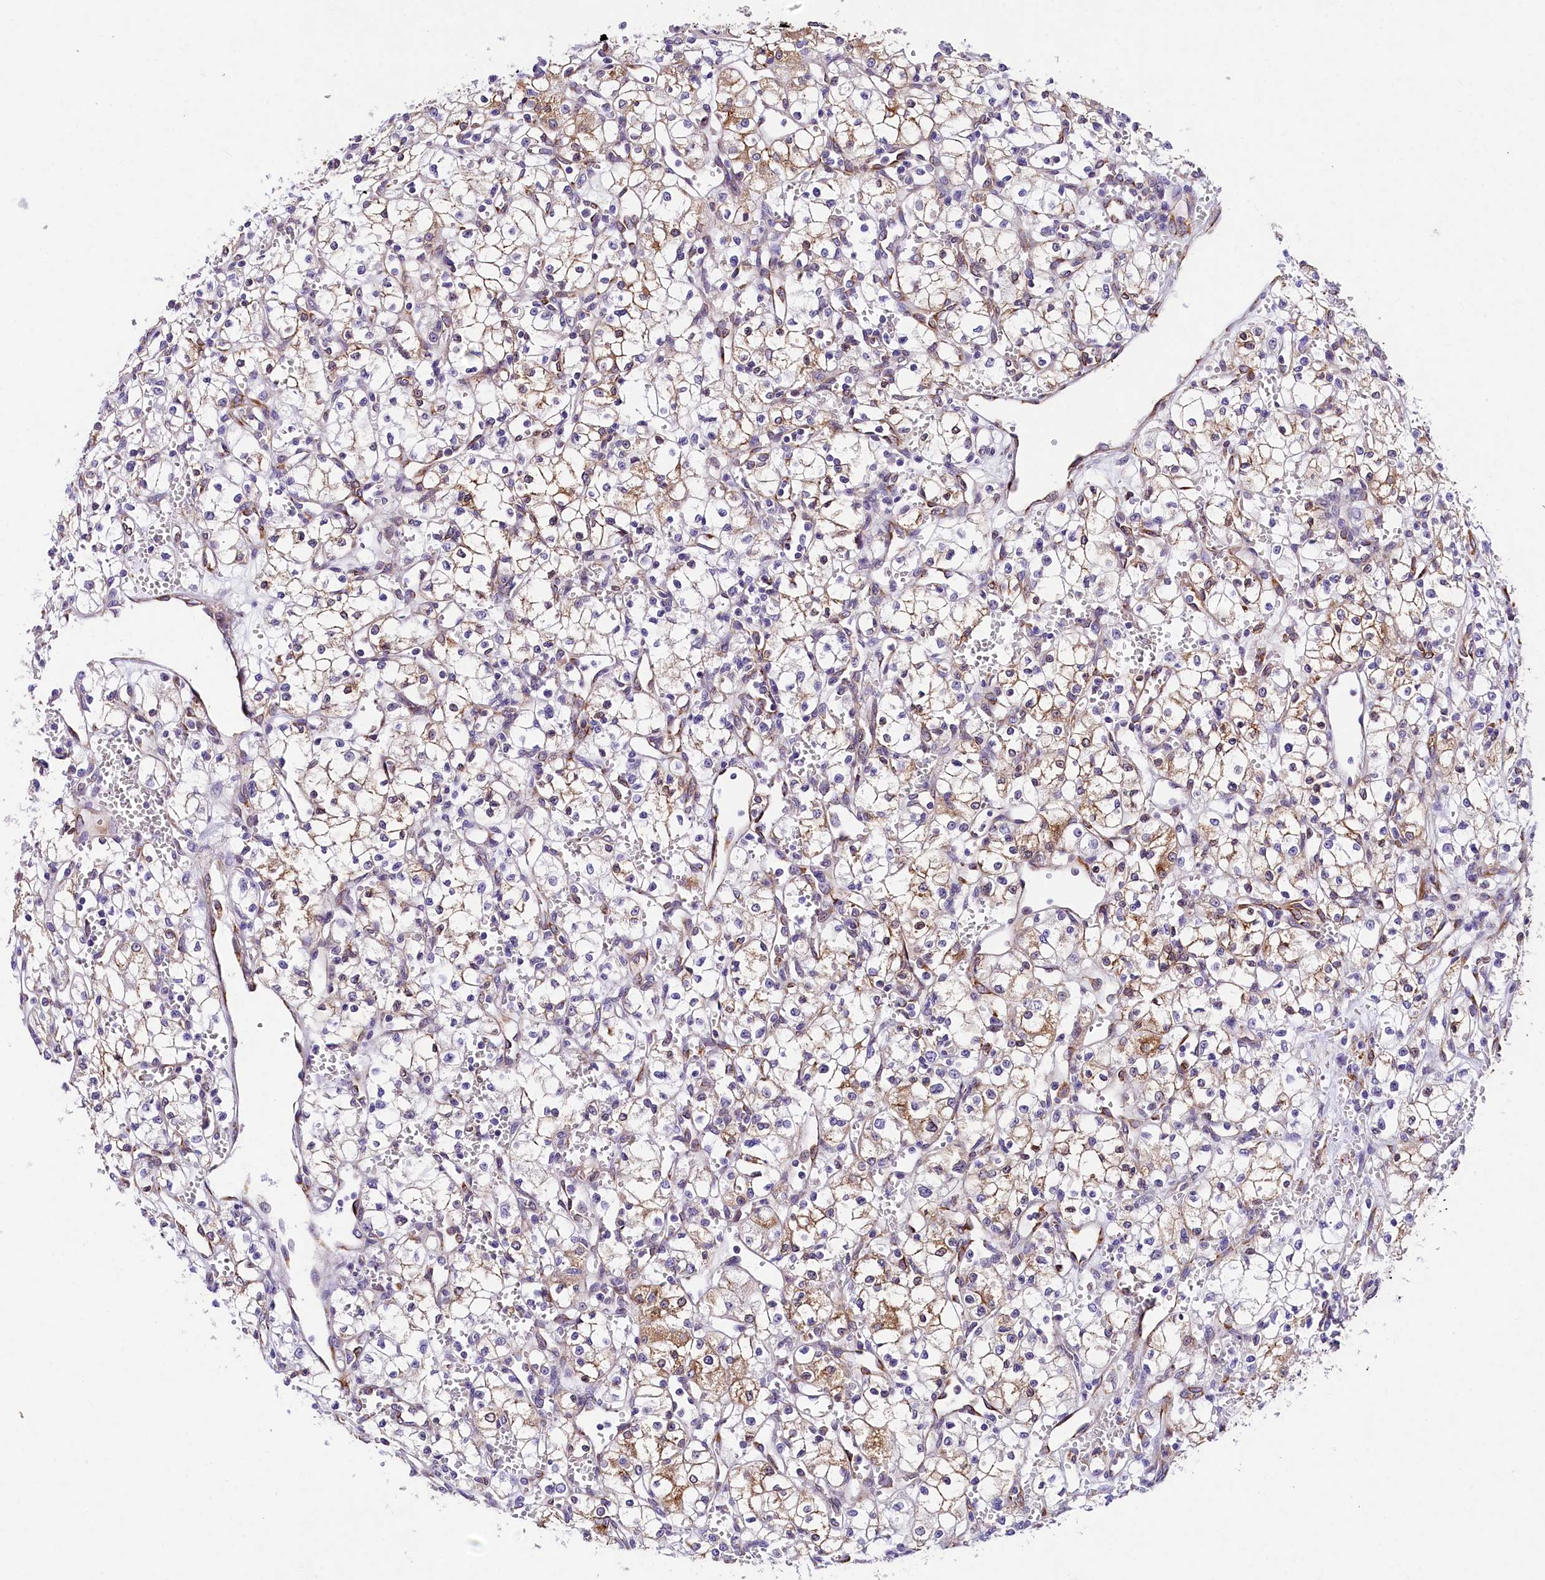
{"staining": {"intensity": "negative", "quantity": "none", "location": "none"}, "tissue": "renal cancer", "cell_type": "Tumor cells", "image_type": "cancer", "snomed": [{"axis": "morphology", "description": "Adenocarcinoma, NOS"}, {"axis": "topography", "description": "Kidney"}], "caption": "DAB immunohistochemical staining of renal adenocarcinoma shows no significant staining in tumor cells.", "gene": "ITGA1", "patient": {"sex": "male", "age": 59}}